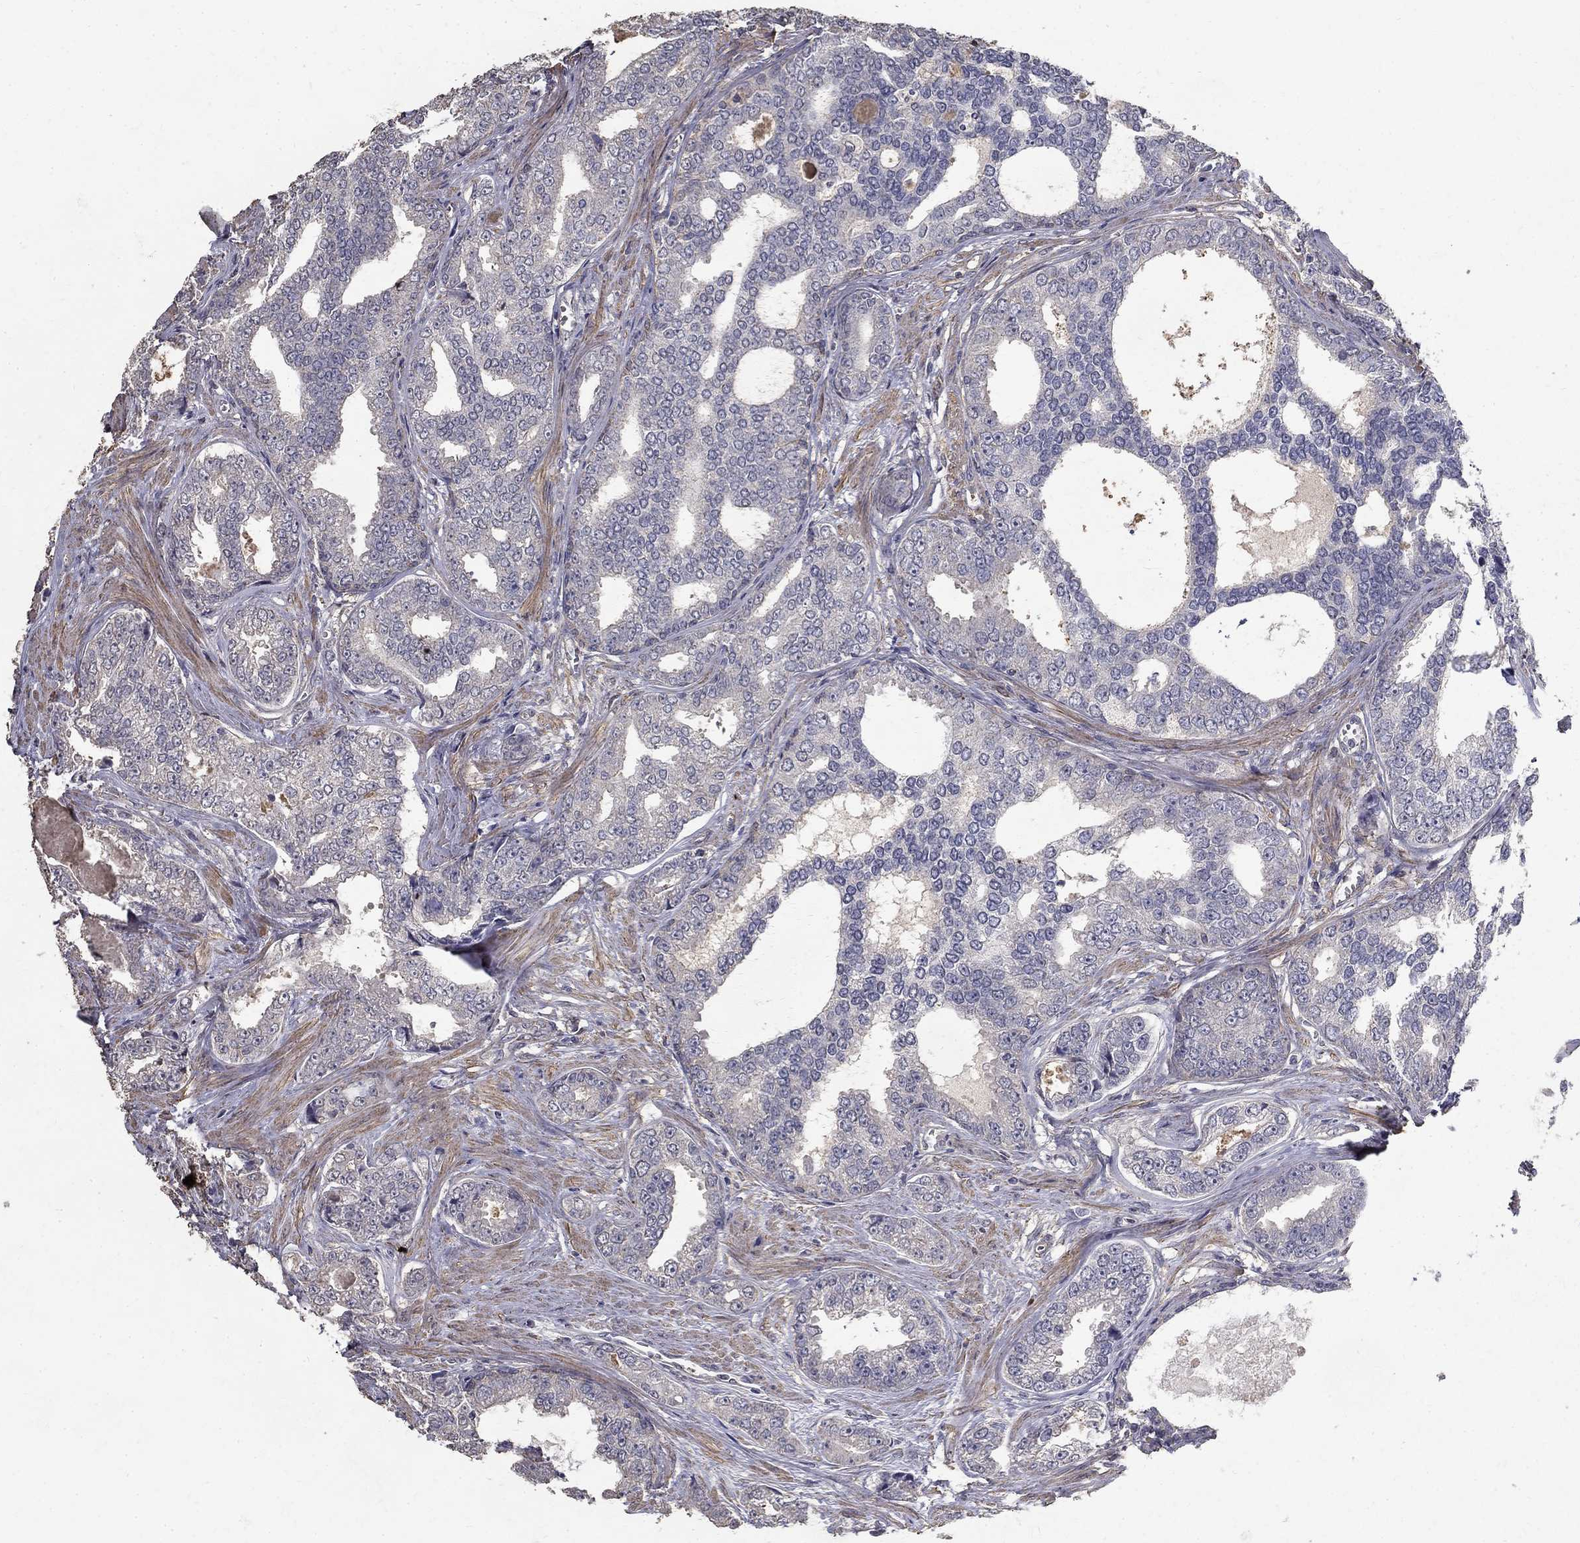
{"staining": {"intensity": "negative", "quantity": "none", "location": "none"}, "tissue": "prostate cancer", "cell_type": "Tumor cells", "image_type": "cancer", "snomed": [{"axis": "morphology", "description": "Adenocarcinoma, NOS"}, {"axis": "topography", "description": "Prostate"}], "caption": "Immunohistochemical staining of human prostate cancer (adenocarcinoma) exhibits no significant positivity in tumor cells.", "gene": "MPP2", "patient": {"sex": "male", "age": 67}}